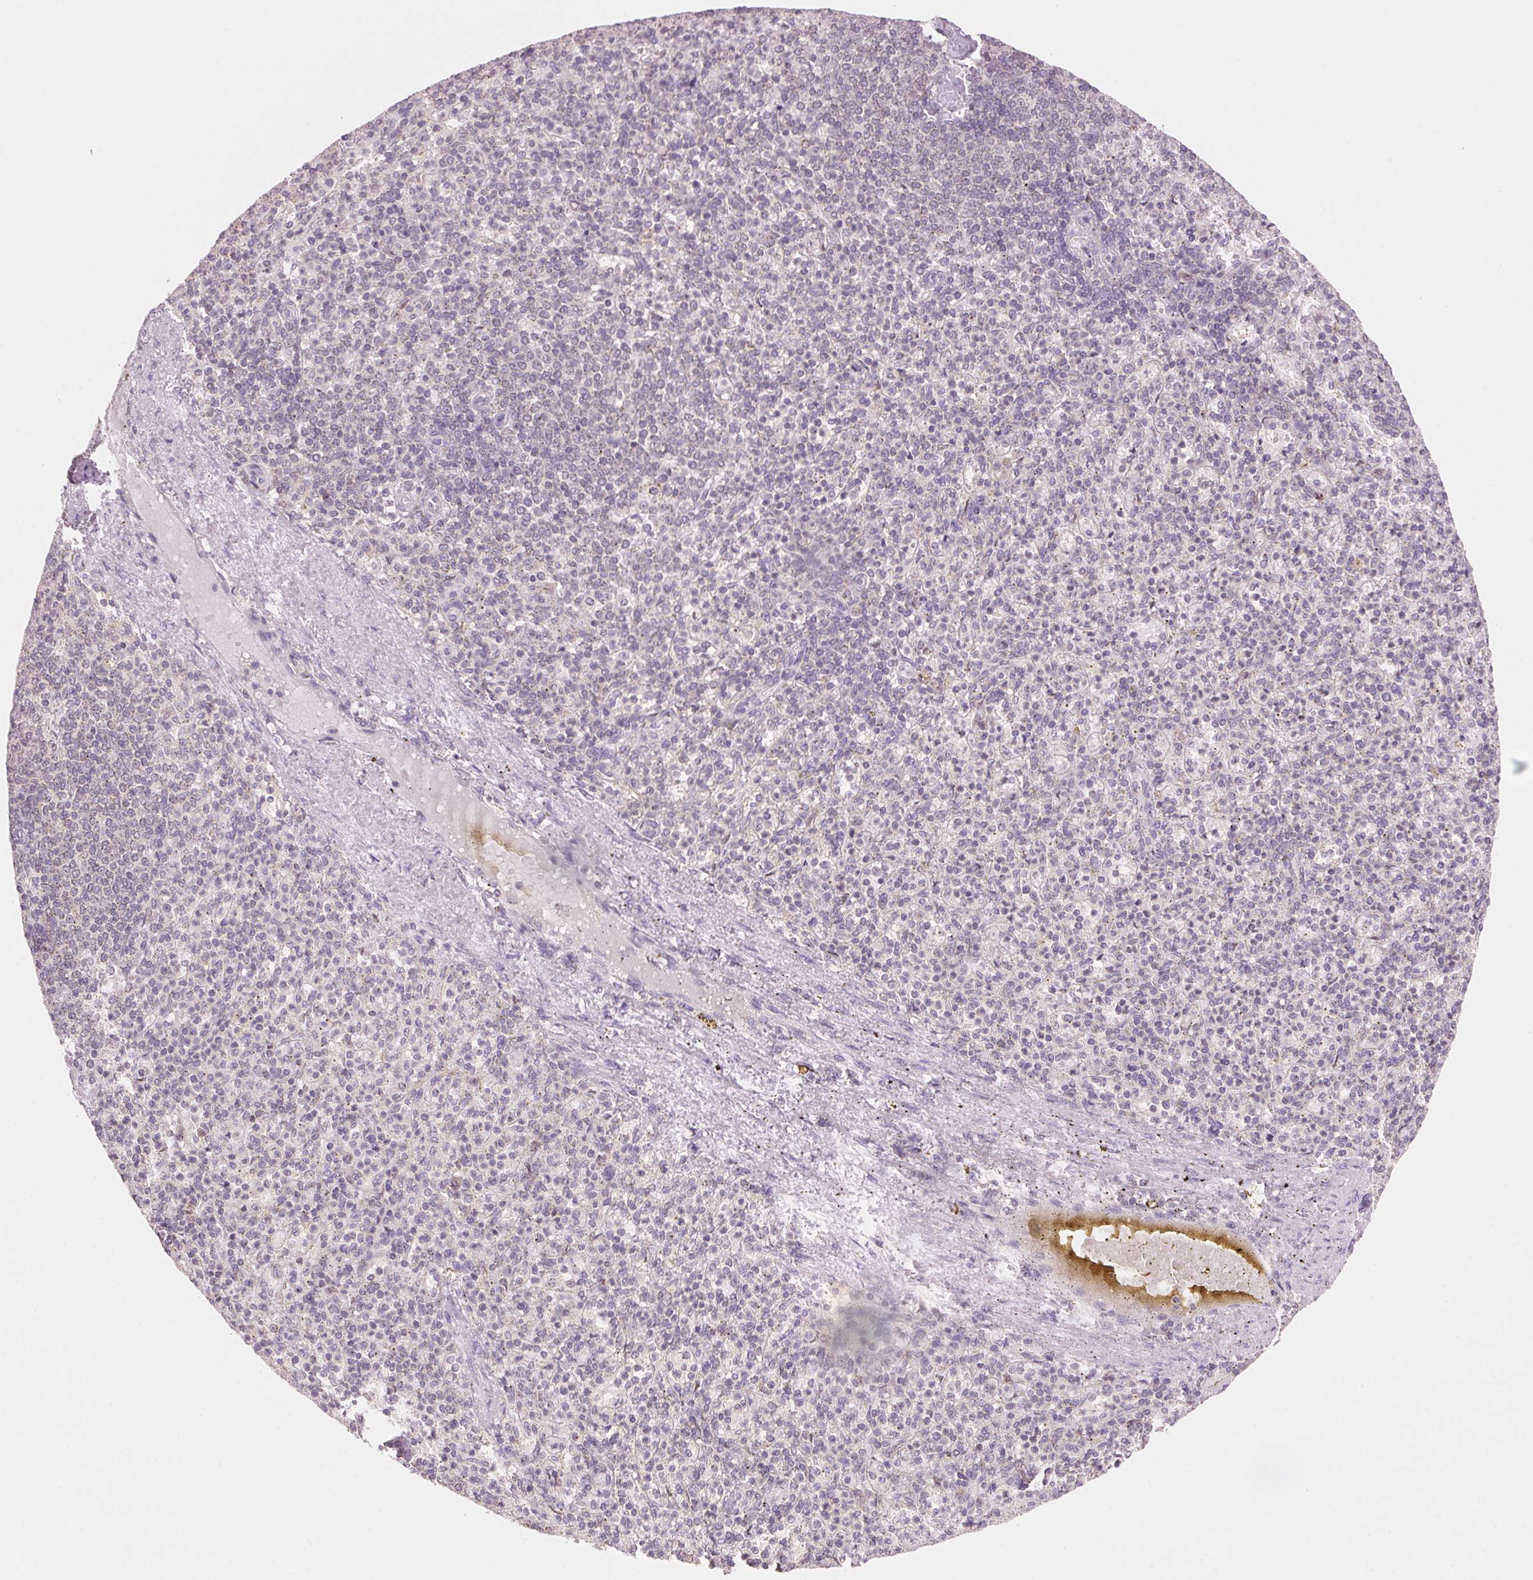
{"staining": {"intensity": "negative", "quantity": "none", "location": "none"}, "tissue": "spleen", "cell_type": "Cells in red pulp", "image_type": "normal", "snomed": [{"axis": "morphology", "description": "Normal tissue, NOS"}, {"axis": "topography", "description": "Spleen"}], "caption": "DAB (3,3'-diaminobenzidine) immunohistochemical staining of benign spleen demonstrates no significant expression in cells in red pulp. The staining is performed using DAB (3,3'-diaminobenzidine) brown chromogen with nuclei counter-stained in using hematoxylin.", "gene": "HOXB13", "patient": {"sex": "female", "age": 74}}